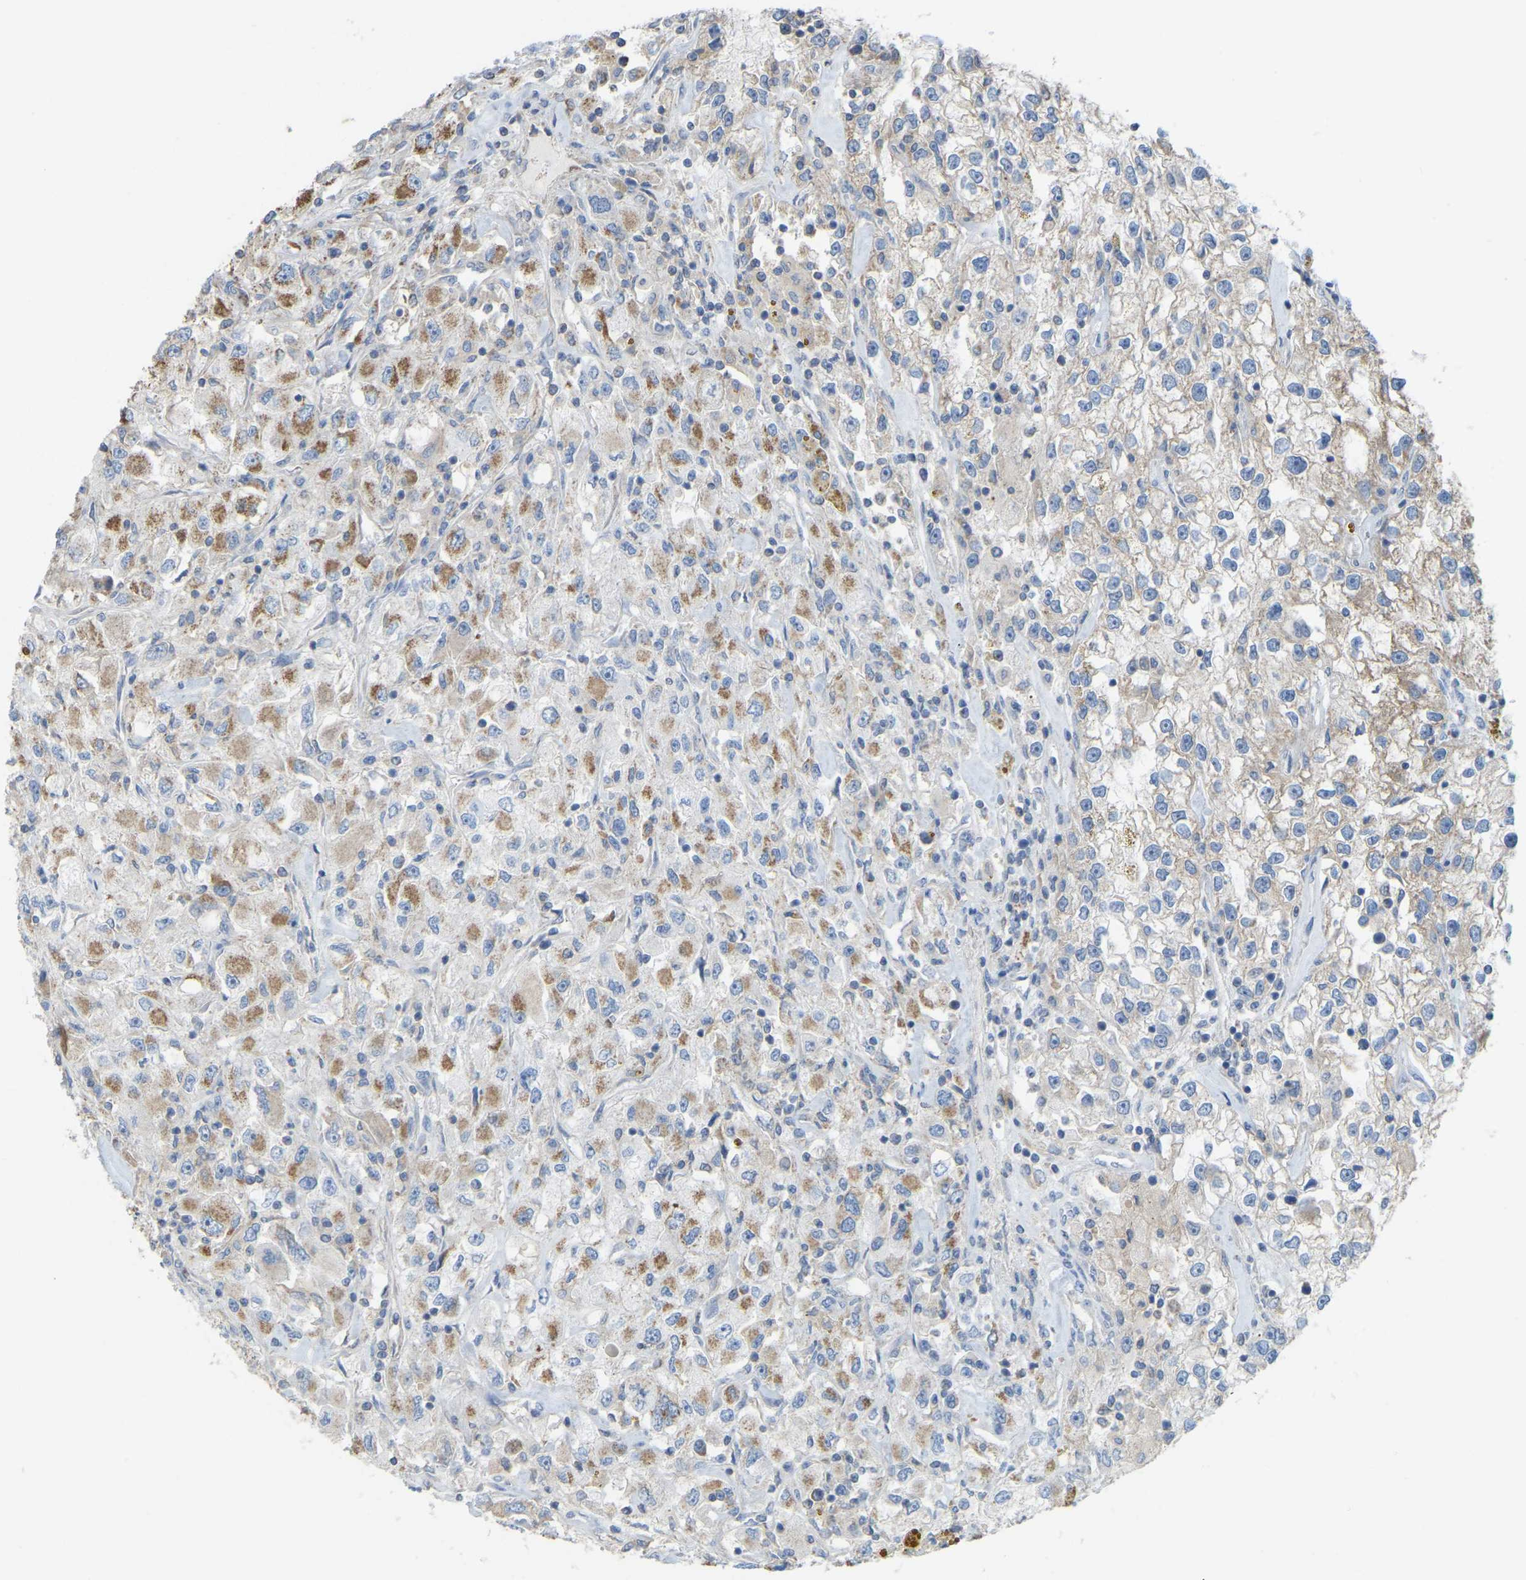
{"staining": {"intensity": "moderate", "quantity": "25%-75%", "location": "cytoplasmic/membranous"}, "tissue": "renal cancer", "cell_type": "Tumor cells", "image_type": "cancer", "snomed": [{"axis": "morphology", "description": "Adenocarcinoma, NOS"}, {"axis": "topography", "description": "Kidney"}], "caption": "Immunohistochemistry histopathology image of renal cancer (adenocarcinoma) stained for a protein (brown), which demonstrates medium levels of moderate cytoplasmic/membranous staining in approximately 25%-75% of tumor cells.", "gene": "SERPINB5", "patient": {"sex": "female", "age": 52}}